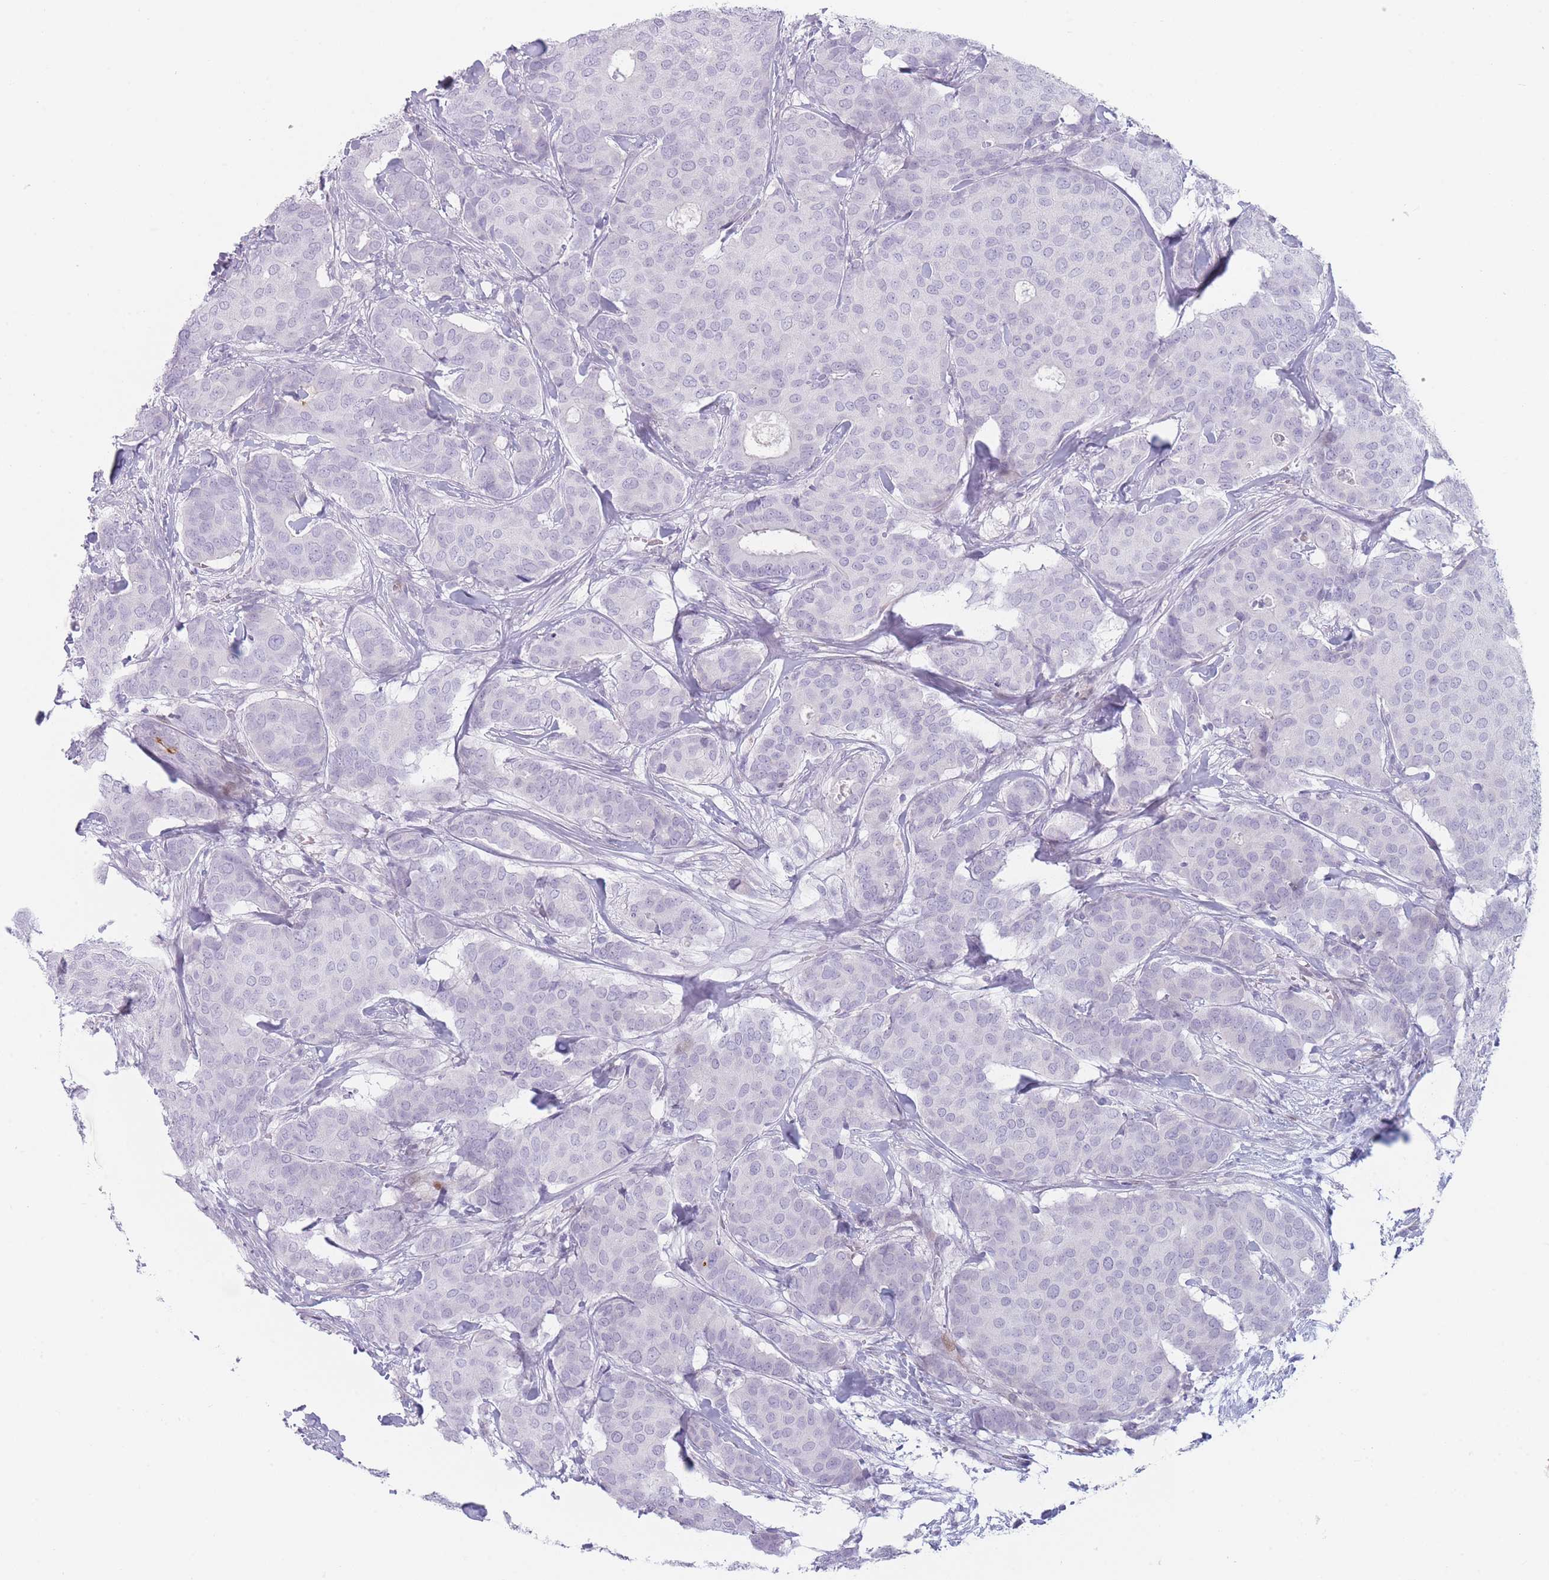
{"staining": {"intensity": "negative", "quantity": "none", "location": "none"}, "tissue": "breast cancer", "cell_type": "Tumor cells", "image_type": "cancer", "snomed": [{"axis": "morphology", "description": "Duct carcinoma"}, {"axis": "topography", "description": "Breast"}], "caption": "The micrograph exhibits no staining of tumor cells in breast cancer (invasive ductal carcinoma).", "gene": "IFNA6", "patient": {"sex": "female", "age": 75}}